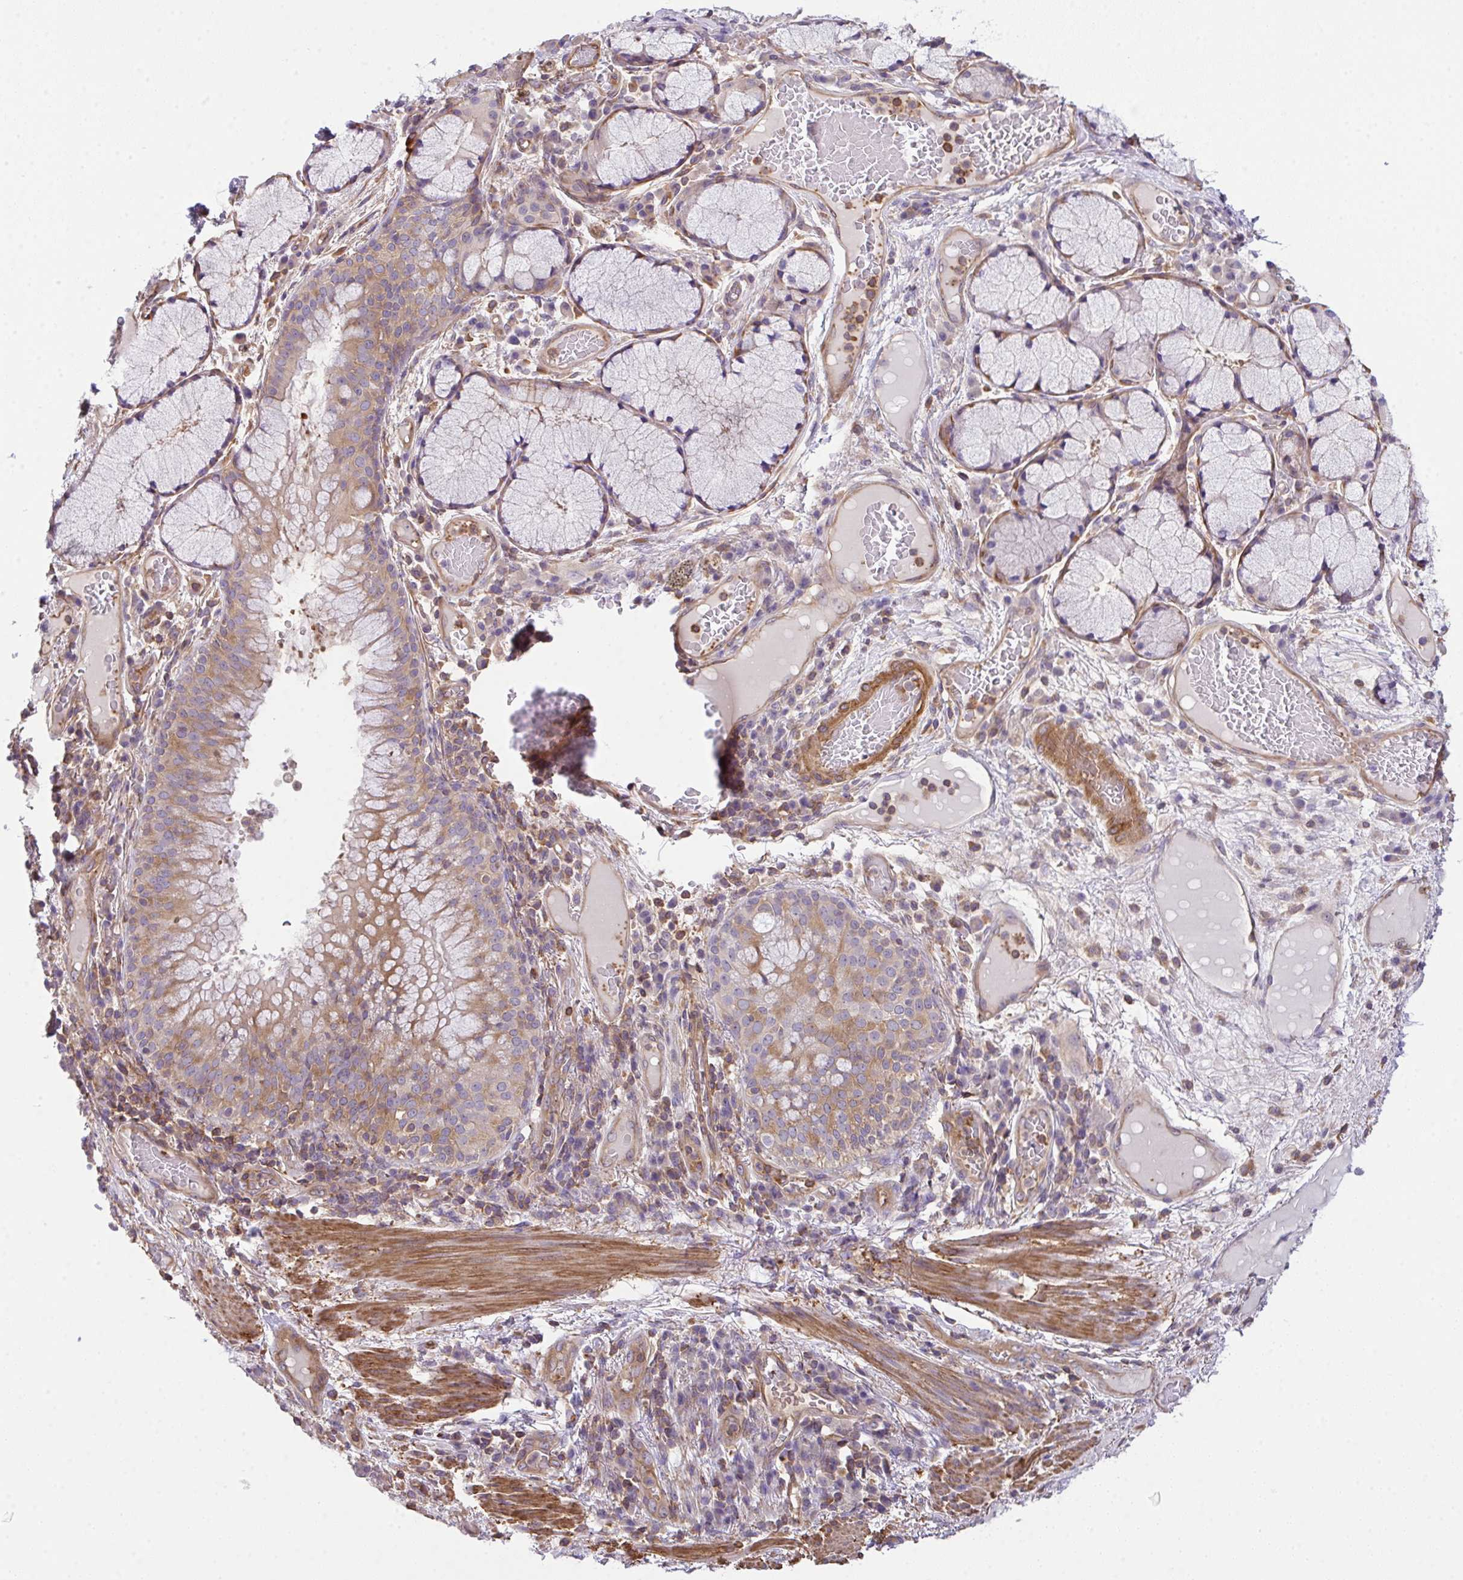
{"staining": {"intensity": "moderate", "quantity": ">75%", "location": "cytoplasmic/membranous"}, "tissue": "bronchus", "cell_type": "Respiratory epithelial cells", "image_type": "normal", "snomed": [{"axis": "morphology", "description": "Normal tissue, NOS"}, {"axis": "topography", "description": "Cartilage tissue"}, {"axis": "topography", "description": "Bronchus"}], "caption": "About >75% of respiratory epithelial cells in normal human bronchus reveal moderate cytoplasmic/membranous protein staining as visualized by brown immunohistochemical staining.", "gene": "TMEM229A", "patient": {"sex": "male", "age": 56}}